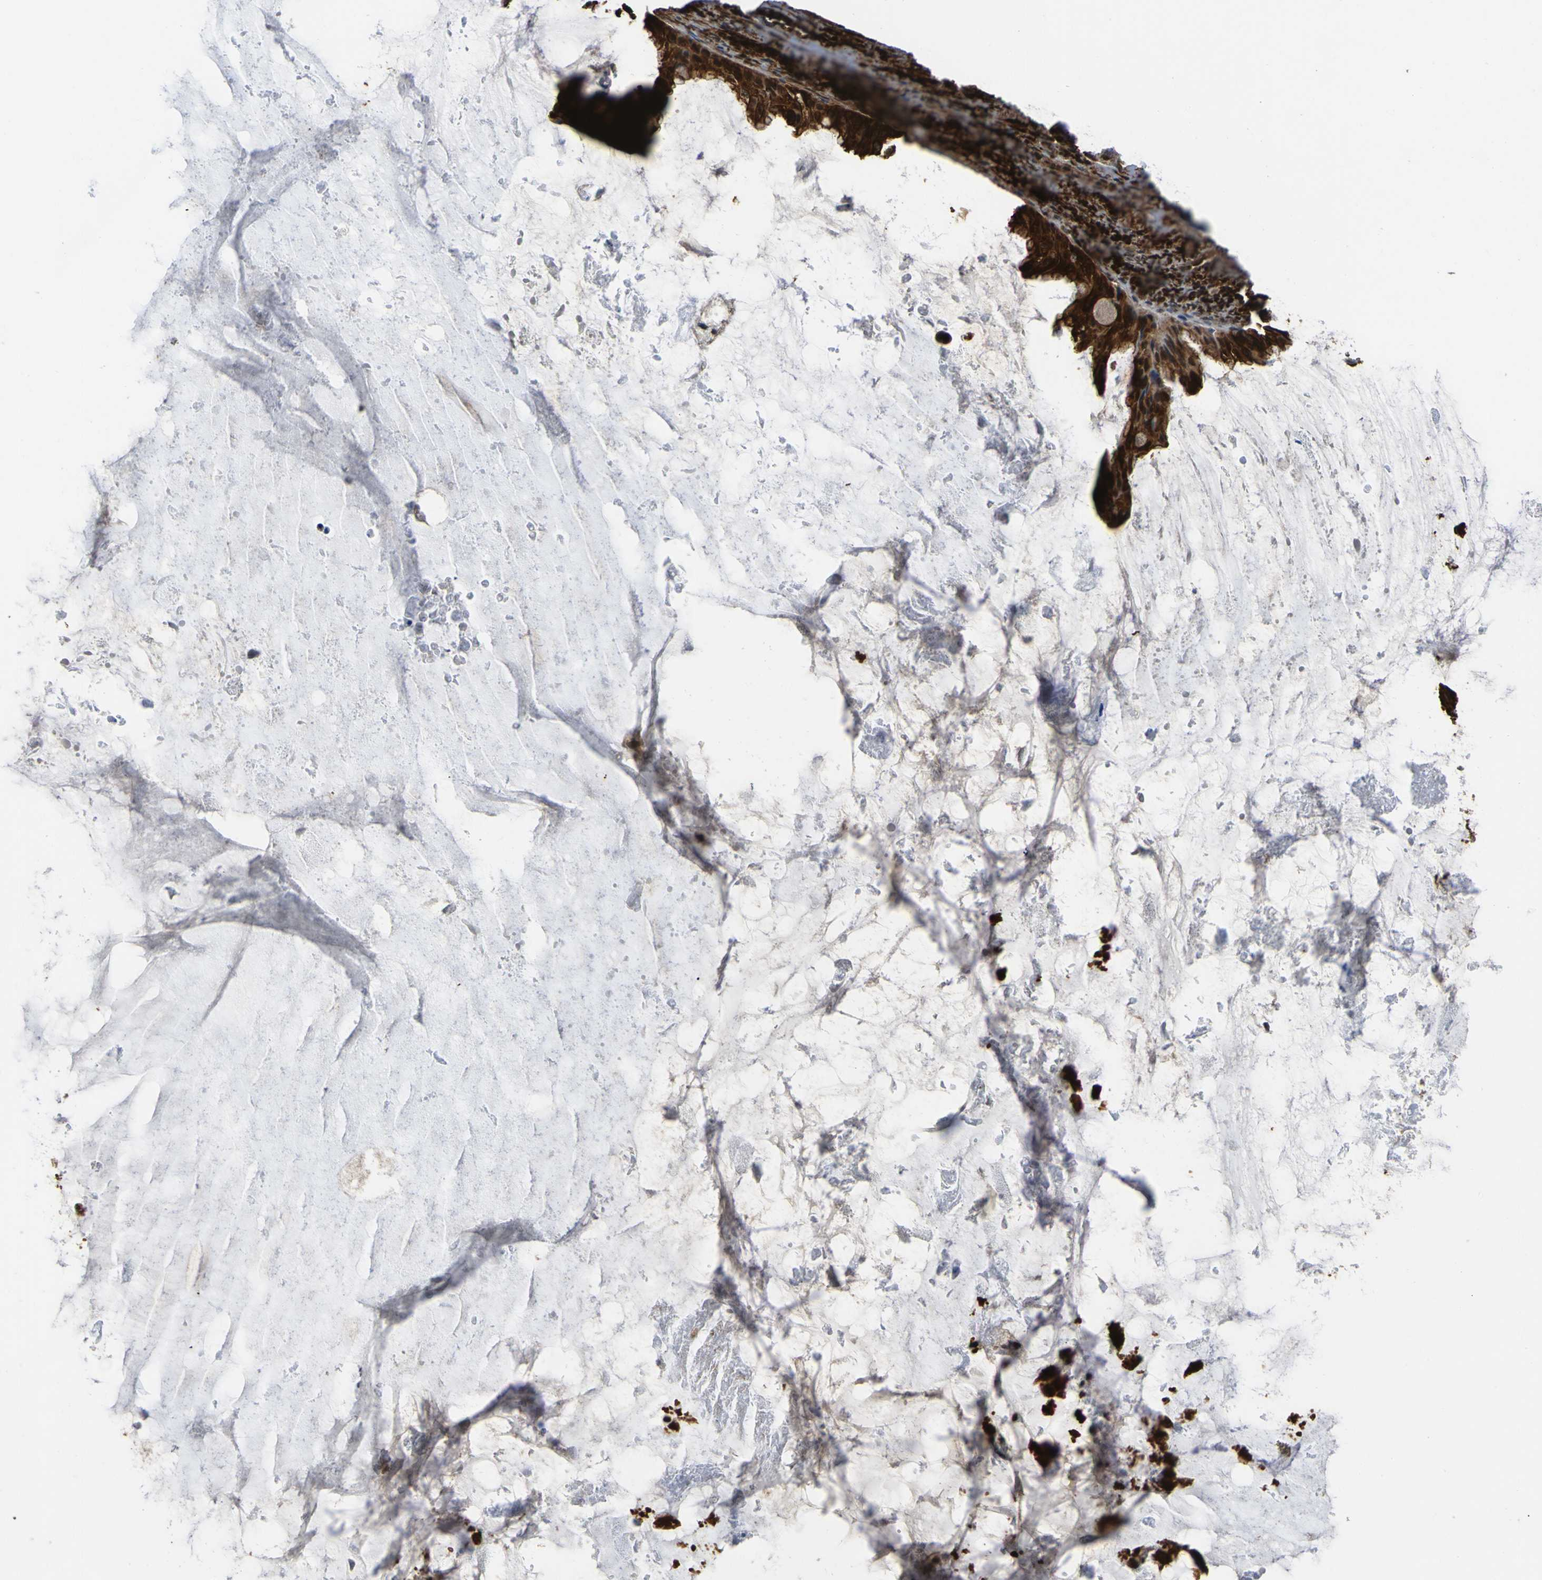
{"staining": {"intensity": "strong", "quantity": ">75%", "location": "cytoplasmic/membranous,nuclear"}, "tissue": "ovarian cancer", "cell_type": "Tumor cells", "image_type": "cancer", "snomed": [{"axis": "morphology", "description": "Cystadenocarcinoma, mucinous, NOS"}, {"axis": "topography", "description": "Ovary"}], "caption": "A brown stain highlights strong cytoplasmic/membranous and nuclear staining of a protein in ovarian cancer (mucinous cystadenocarcinoma) tumor cells.", "gene": "LRP4", "patient": {"sex": "female", "age": 61}}